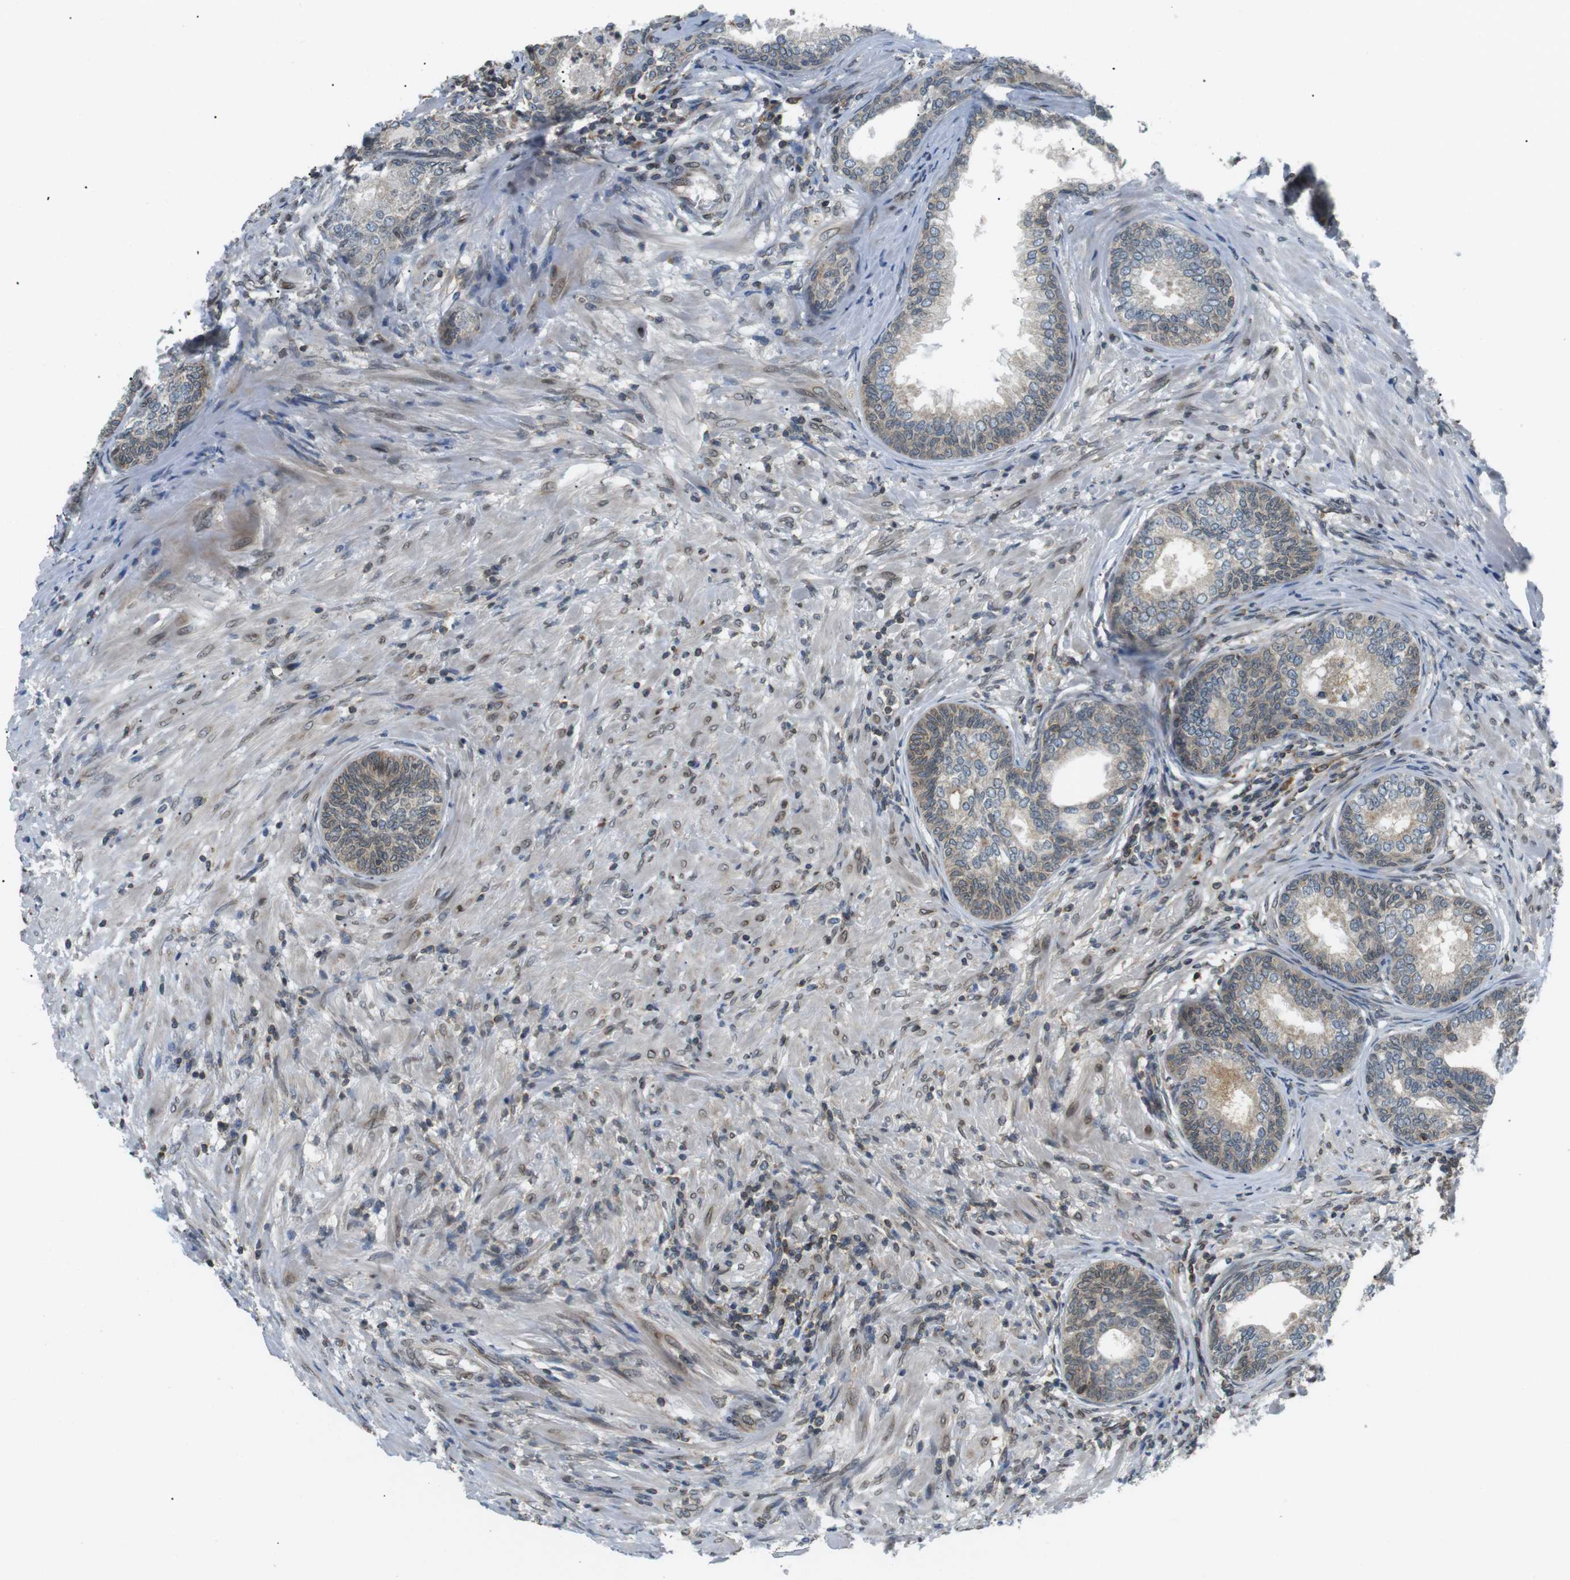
{"staining": {"intensity": "weak", "quantity": "25%-75%", "location": "cytoplasmic/membranous"}, "tissue": "prostate", "cell_type": "Glandular cells", "image_type": "normal", "snomed": [{"axis": "morphology", "description": "Normal tissue, NOS"}, {"axis": "topography", "description": "Prostate"}], "caption": "IHC histopathology image of benign prostate stained for a protein (brown), which displays low levels of weak cytoplasmic/membranous positivity in approximately 25%-75% of glandular cells.", "gene": "TMX4", "patient": {"sex": "male", "age": 76}}